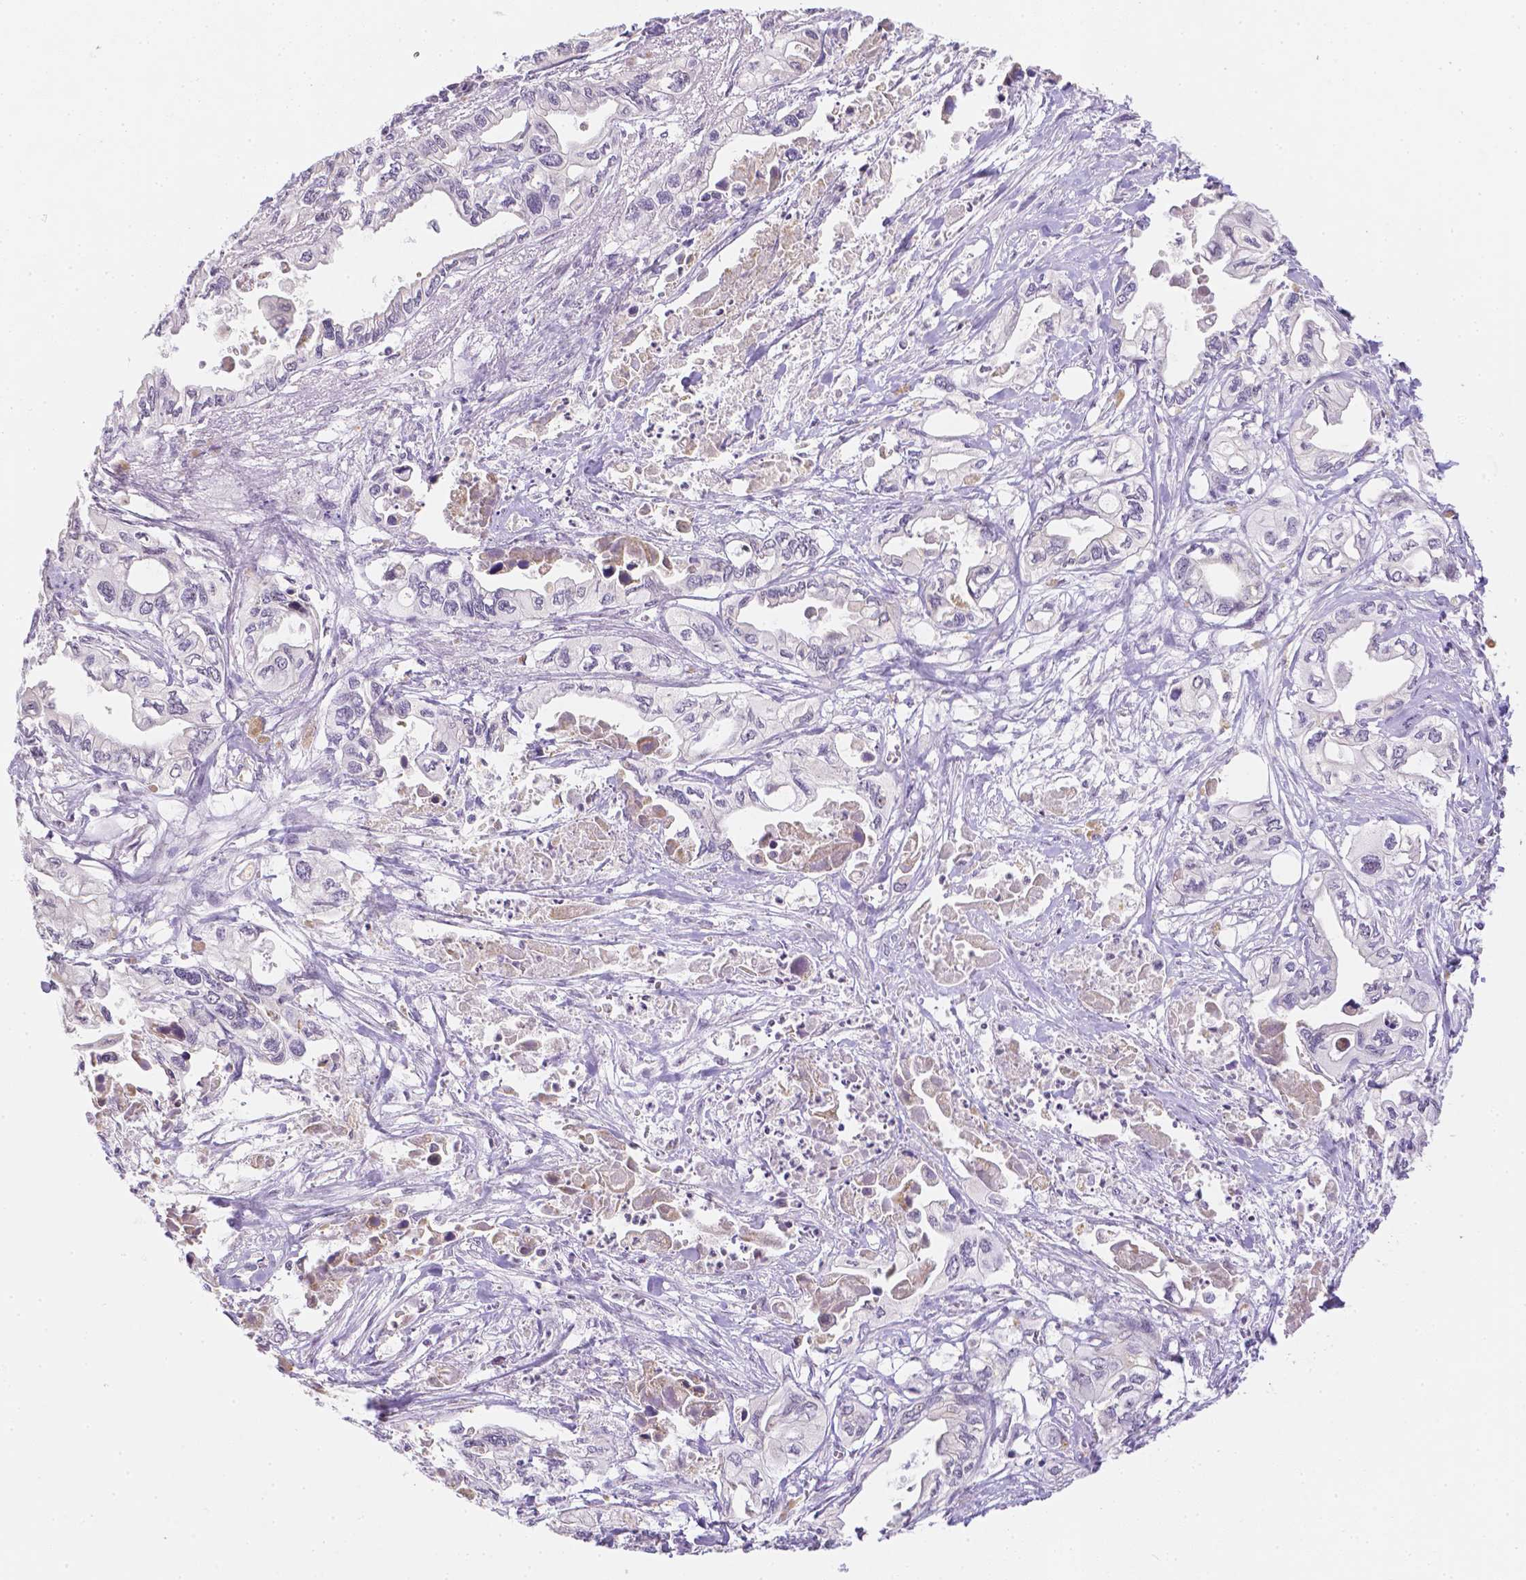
{"staining": {"intensity": "negative", "quantity": "none", "location": "none"}, "tissue": "pancreatic cancer", "cell_type": "Tumor cells", "image_type": "cancer", "snomed": [{"axis": "morphology", "description": "Adenocarcinoma, NOS"}, {"axis": "topography", "description": "Pancreas"}], "caption": "A high-resolution image shows IHC staining of pancreatic cancer, which reveals no significant expression in tumor cells.", "gene": "ZNF280B", "patient": {"sex": "male", "age": 68}}